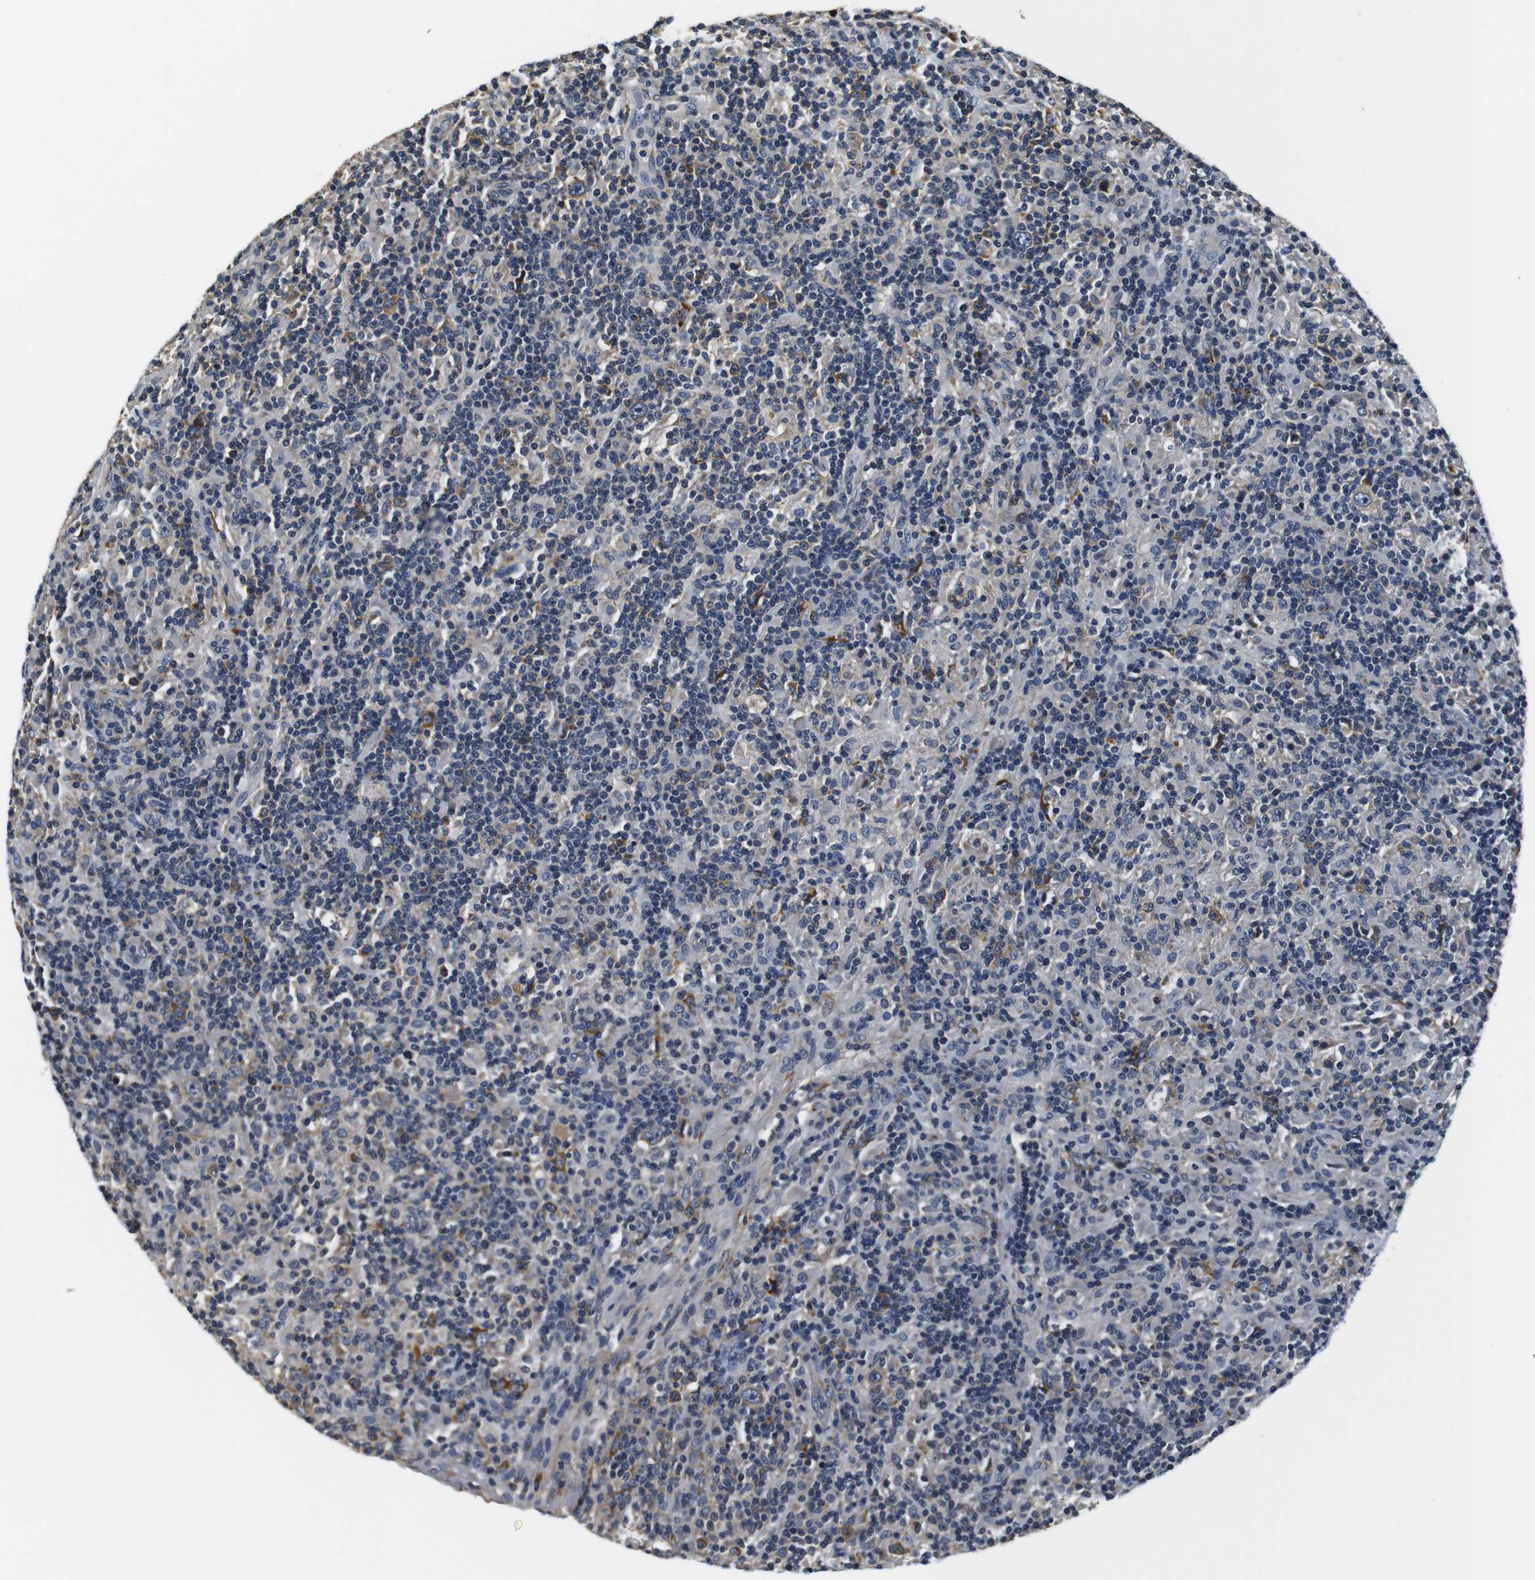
{"staining": {"intensity": "moderate", "quantity": "<25%", "location": "cytoplasmic/membranous"}, "tissue": "lymphoma", "cell_type": "Tumor cells", "image_type": "cancer", "snomed": [{"axis": "morphology", "description": "Hodgkin's disease, NOS"}, {"axis": "topography", "description": "Lymph node"}], "caption": "This micrograph displays lymphoma stained with immunohistochemistry to label a protein in brown. The cytoplasmic/membranous of tumor cells show moderate positivity for the protein. Nuclei are counter-stained blue.", "gene": "COL1A1", "patient": {"sex": "male", "age": 70}}